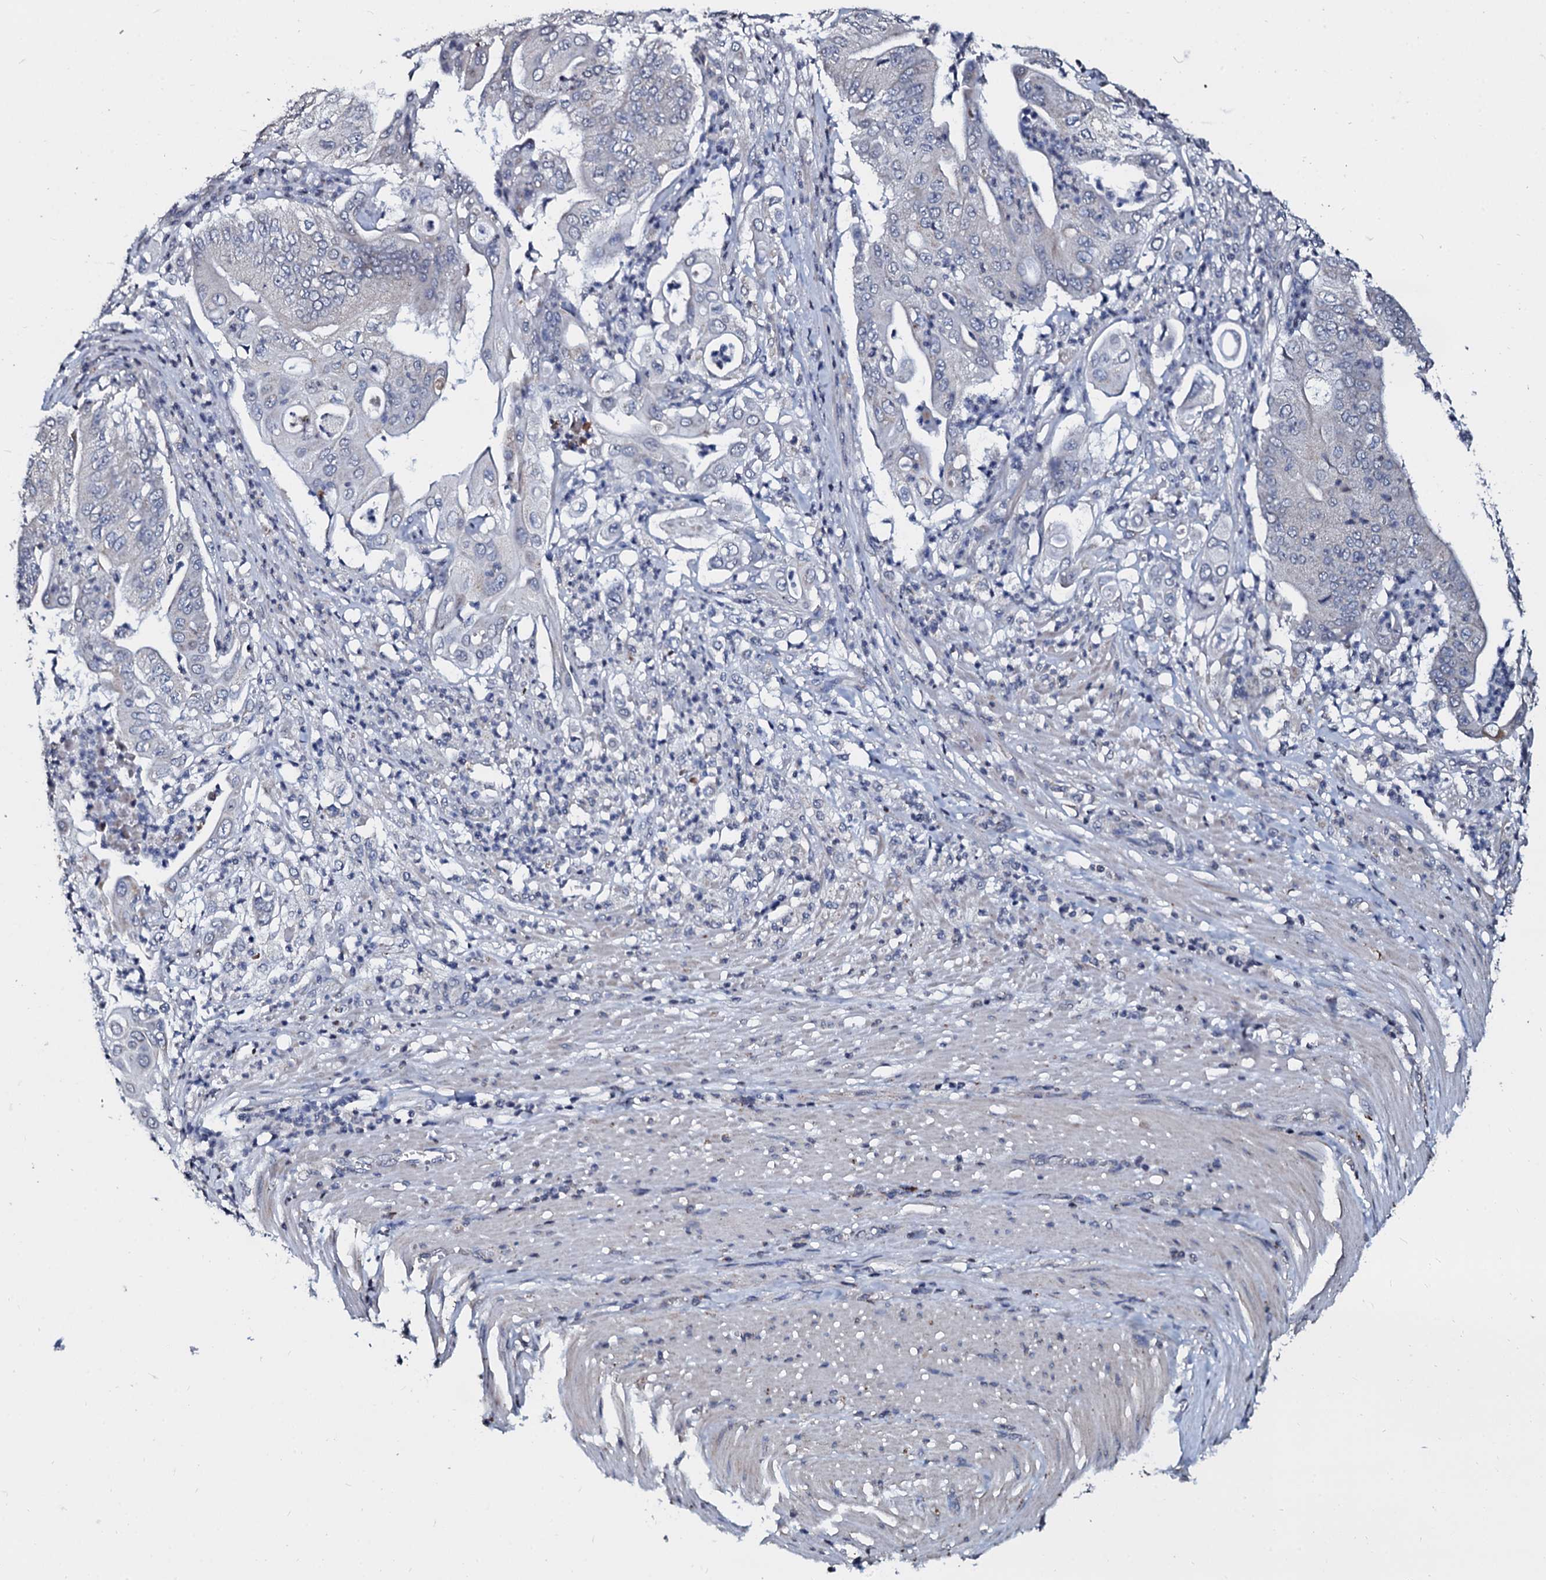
{"staining": {"intensity": "negative", "quantity": "none", "location": "none"}, "tissue": "pancreatic cancer", "cell_type": "Tumor cells", "image_type": "cancer", "snomed": [{"axis": "morphology", "description": "Adenocarcinoma, NOS"}, {"axis": "topography", "description": "Pancreas"}], "caption": "This is an immunohistochemistry (IHC) histopathology image of pancreatic cancer. There is no positivity in tumor cells.", "gene": "SLC37A4", "patient": {"sex": "female", "age": 77}}